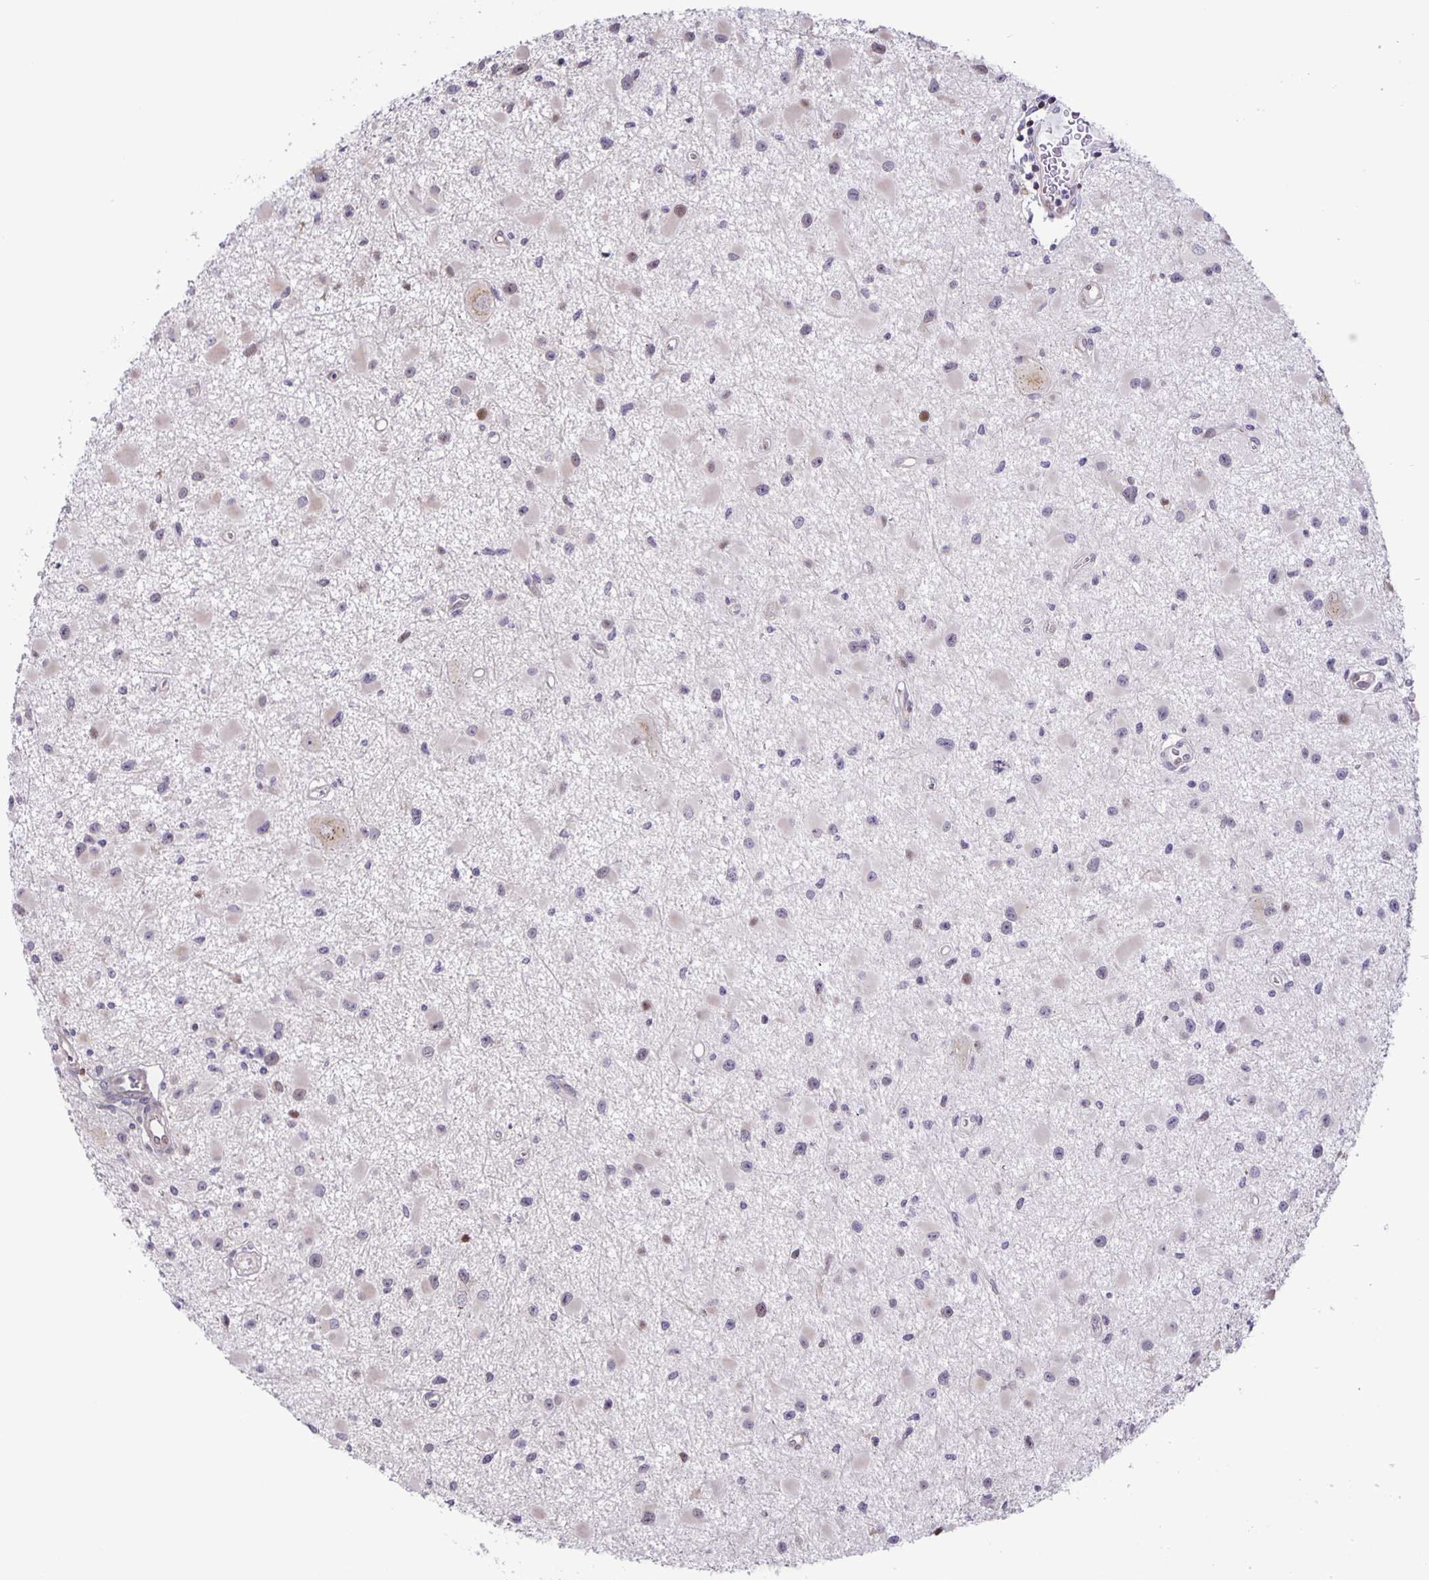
{"staining": {"intensity": "negative", "quantity": "none", "location": "none"}, "tissue": "glioma", "cell_type": "Tumor cells", "image_type": "cancer", "snomed": [{"axis": "morphology", "description": "Glioma, malignant, High grade"}, {"axis": "topography", "description": "Brain"}], "caption": "This histopathology image is of glioma stained with immunohistochemistry (IHC) to label a protein in brown with the nuclei are counter-stained blue. There is no expression in tumor cells.", "gene": "MAPK12", "patient": {"sex": "male", "age": 54}}